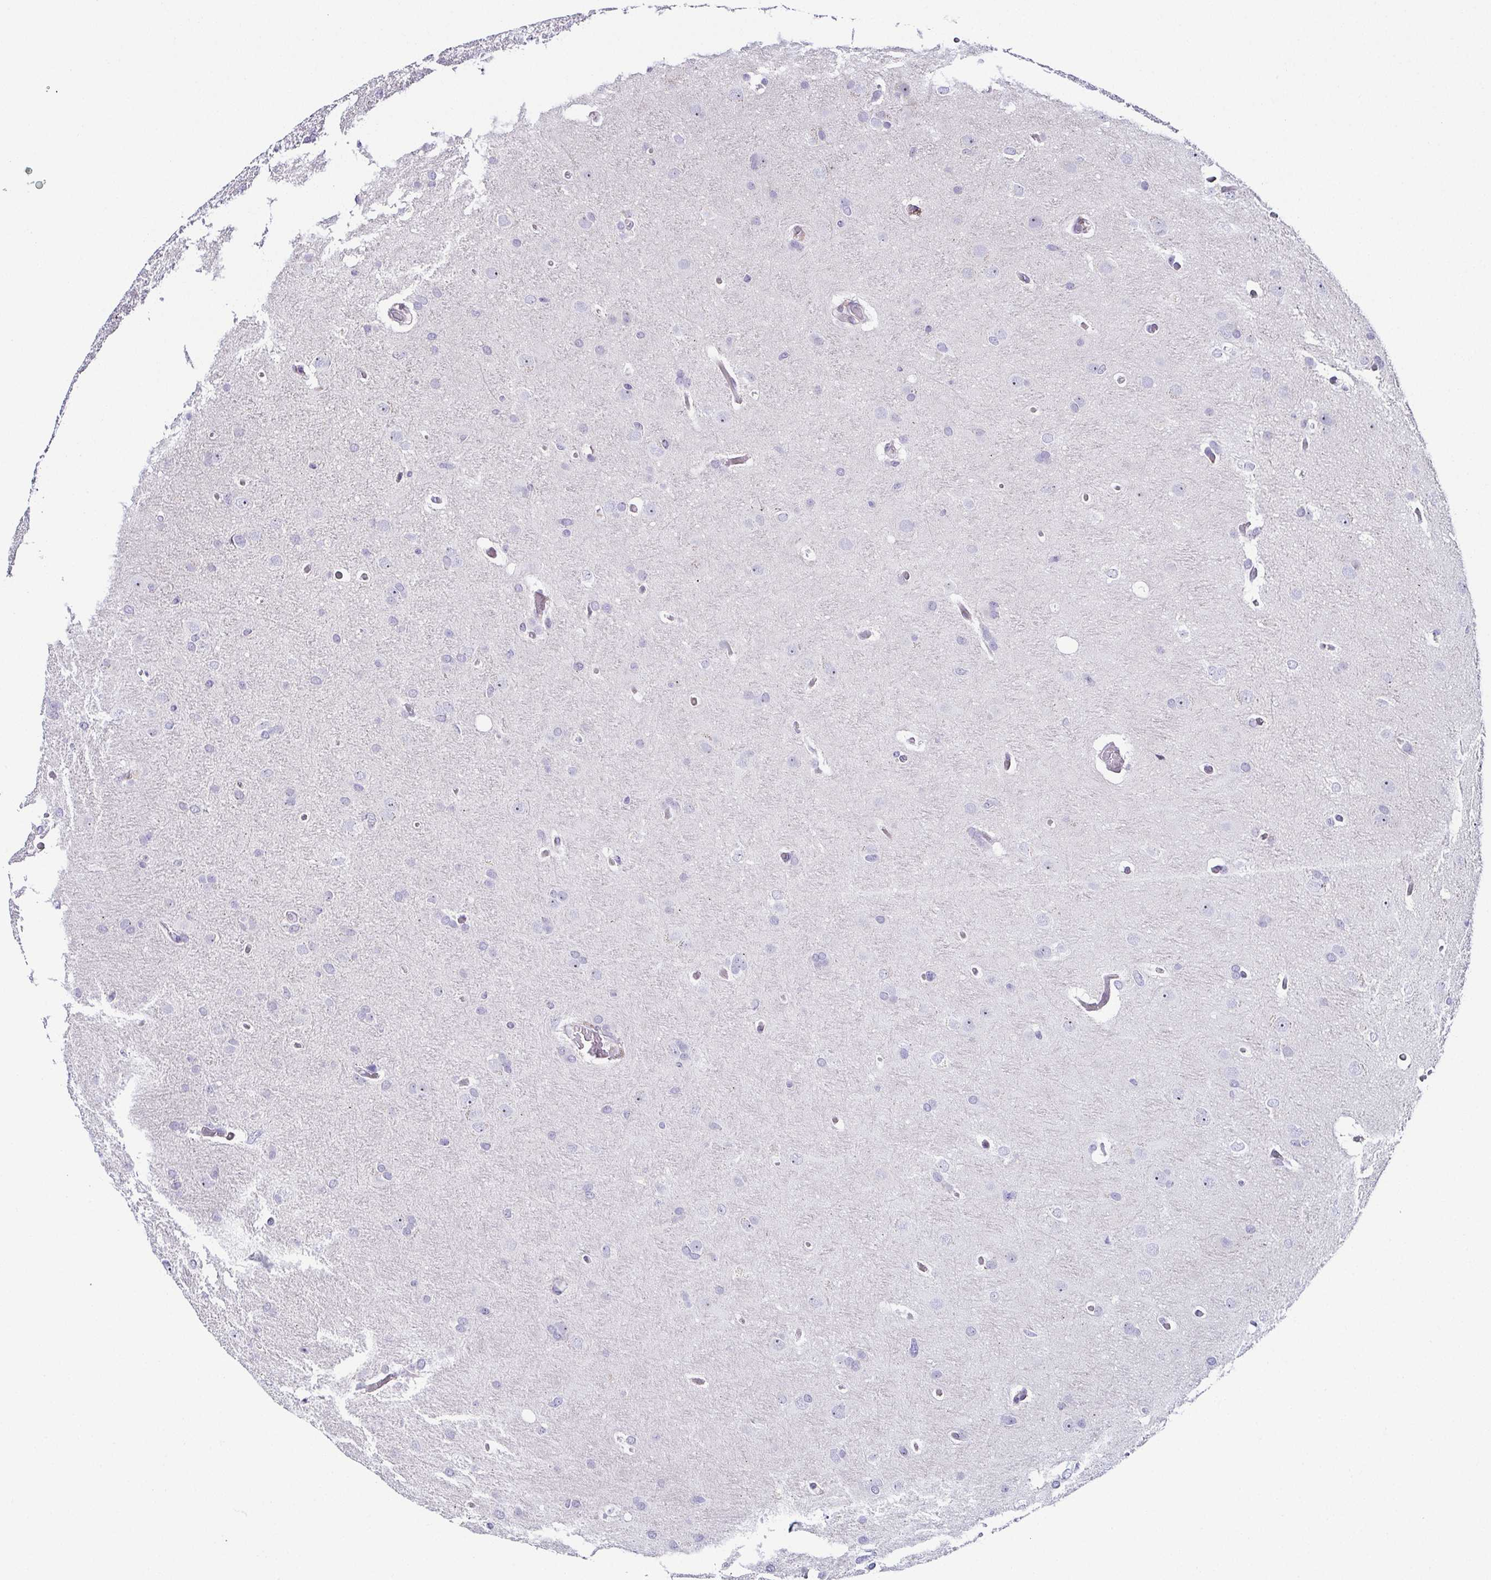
{"staining": {"intensity": "negative", "quantity": "none", "location": "none"}, "tissue": "glioma", "cell_type": "Tumor cells", "image_type": "cancer", "snomed": [{"axis": "morphology", "description": "Glioma, malignant, High grade"}, {"axis": "topography", "description": "Brain"}], "caption": "Image shows no significant protein staining in tumor cells of malignant high-grade glioma.", "gene": "FAM162B", "patient": {"sex": "male", "age": 53}}